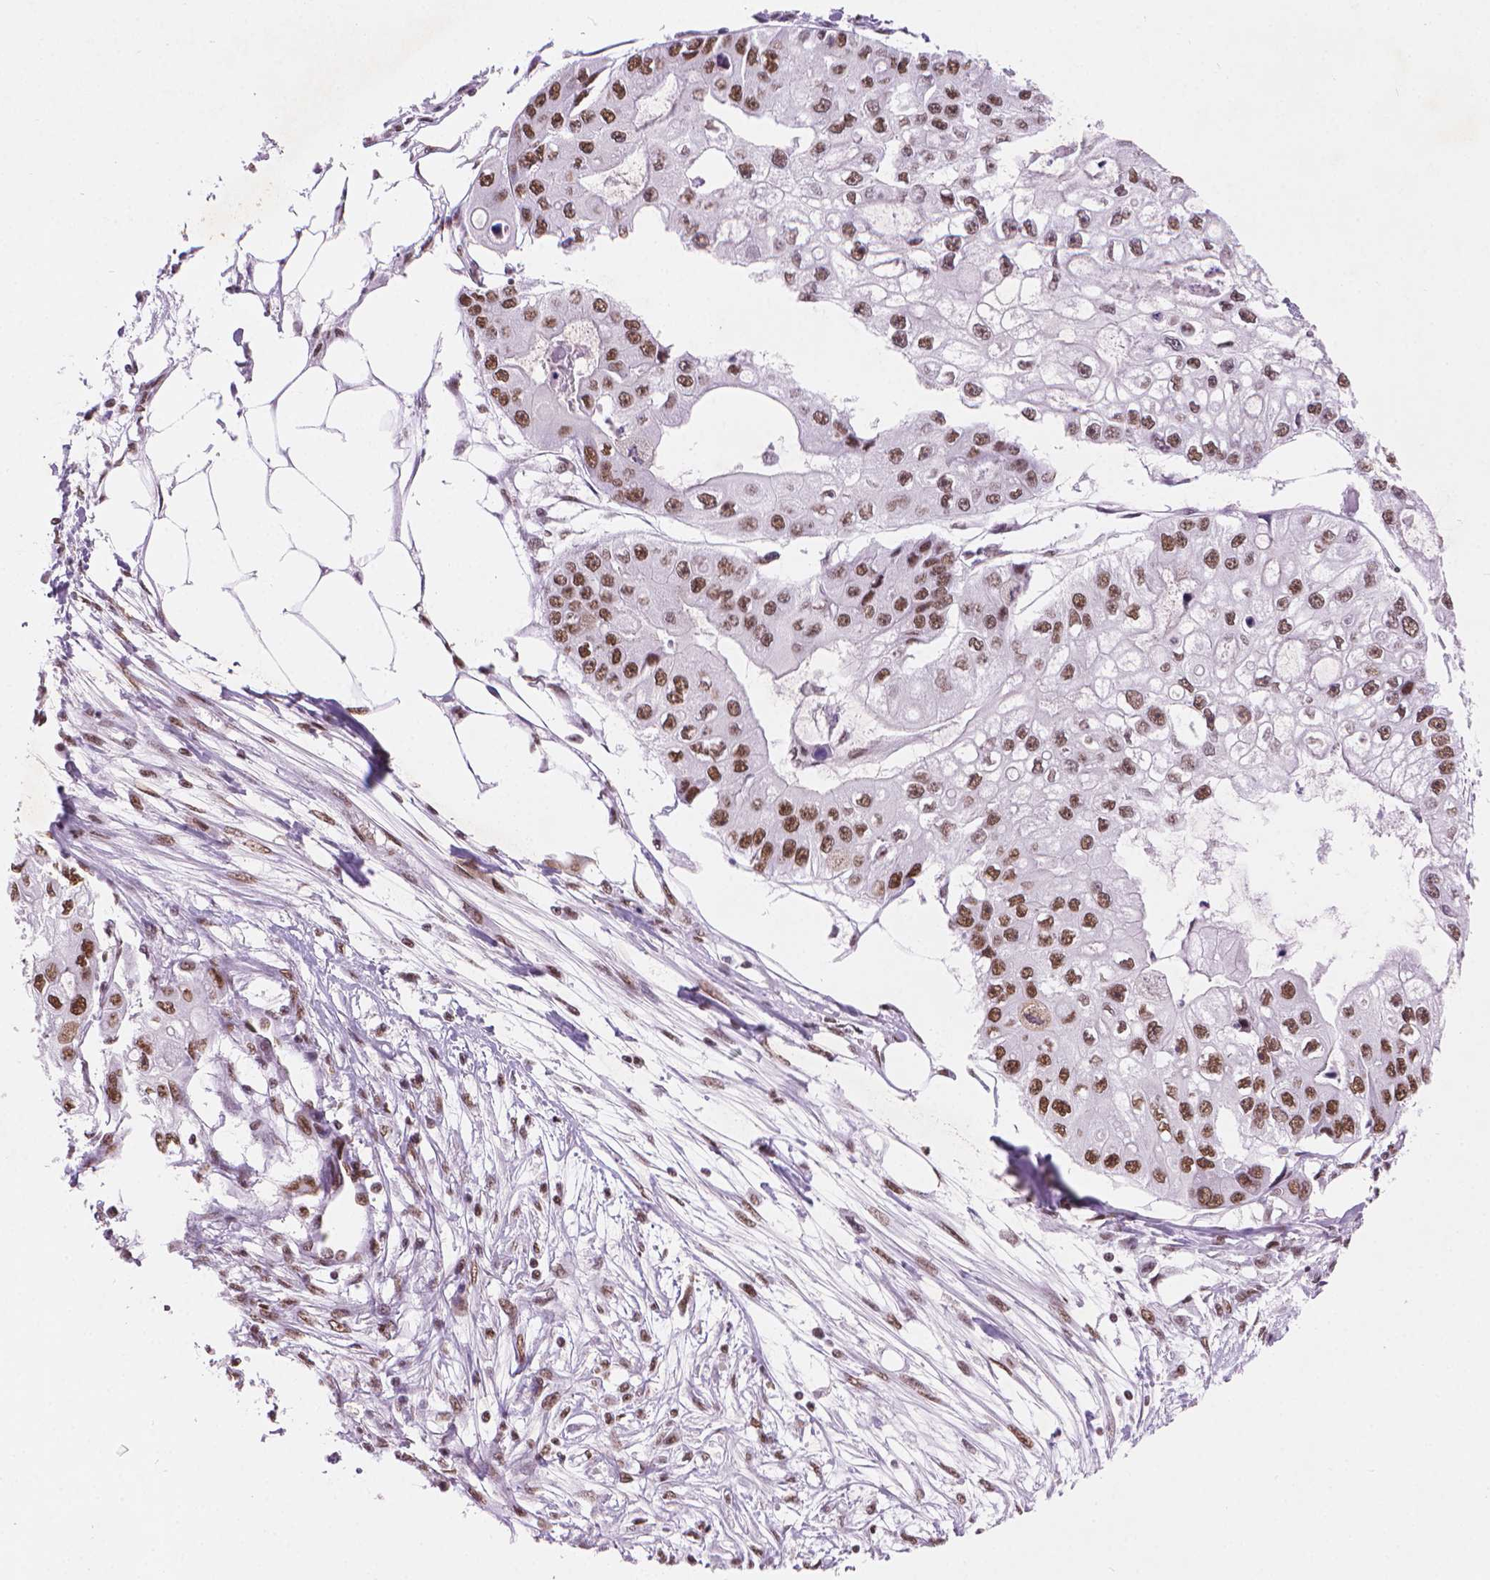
{"staining": {"intensity": "moderate", "quantity": "25%-75%", "location": "nuclear"}, "tissue": "ovarian cancer", "cell_type": "Tumor cells", "image_type": "cancer", "snomed": [{"axis": "morphology", "description": "Cystadenocarcinoma, serous, NOS"}, {"axis": "topography", "description": "Ovary"}], "caption": "Ovarian cancer (serous cystadenocarcinoma) stained for a protein (brown) shows moderate nuclear positive staining in approximately 25%-75% of tumor cells.", "gene": "RPA4", "patient": {"sex": "female", "age": 56}}